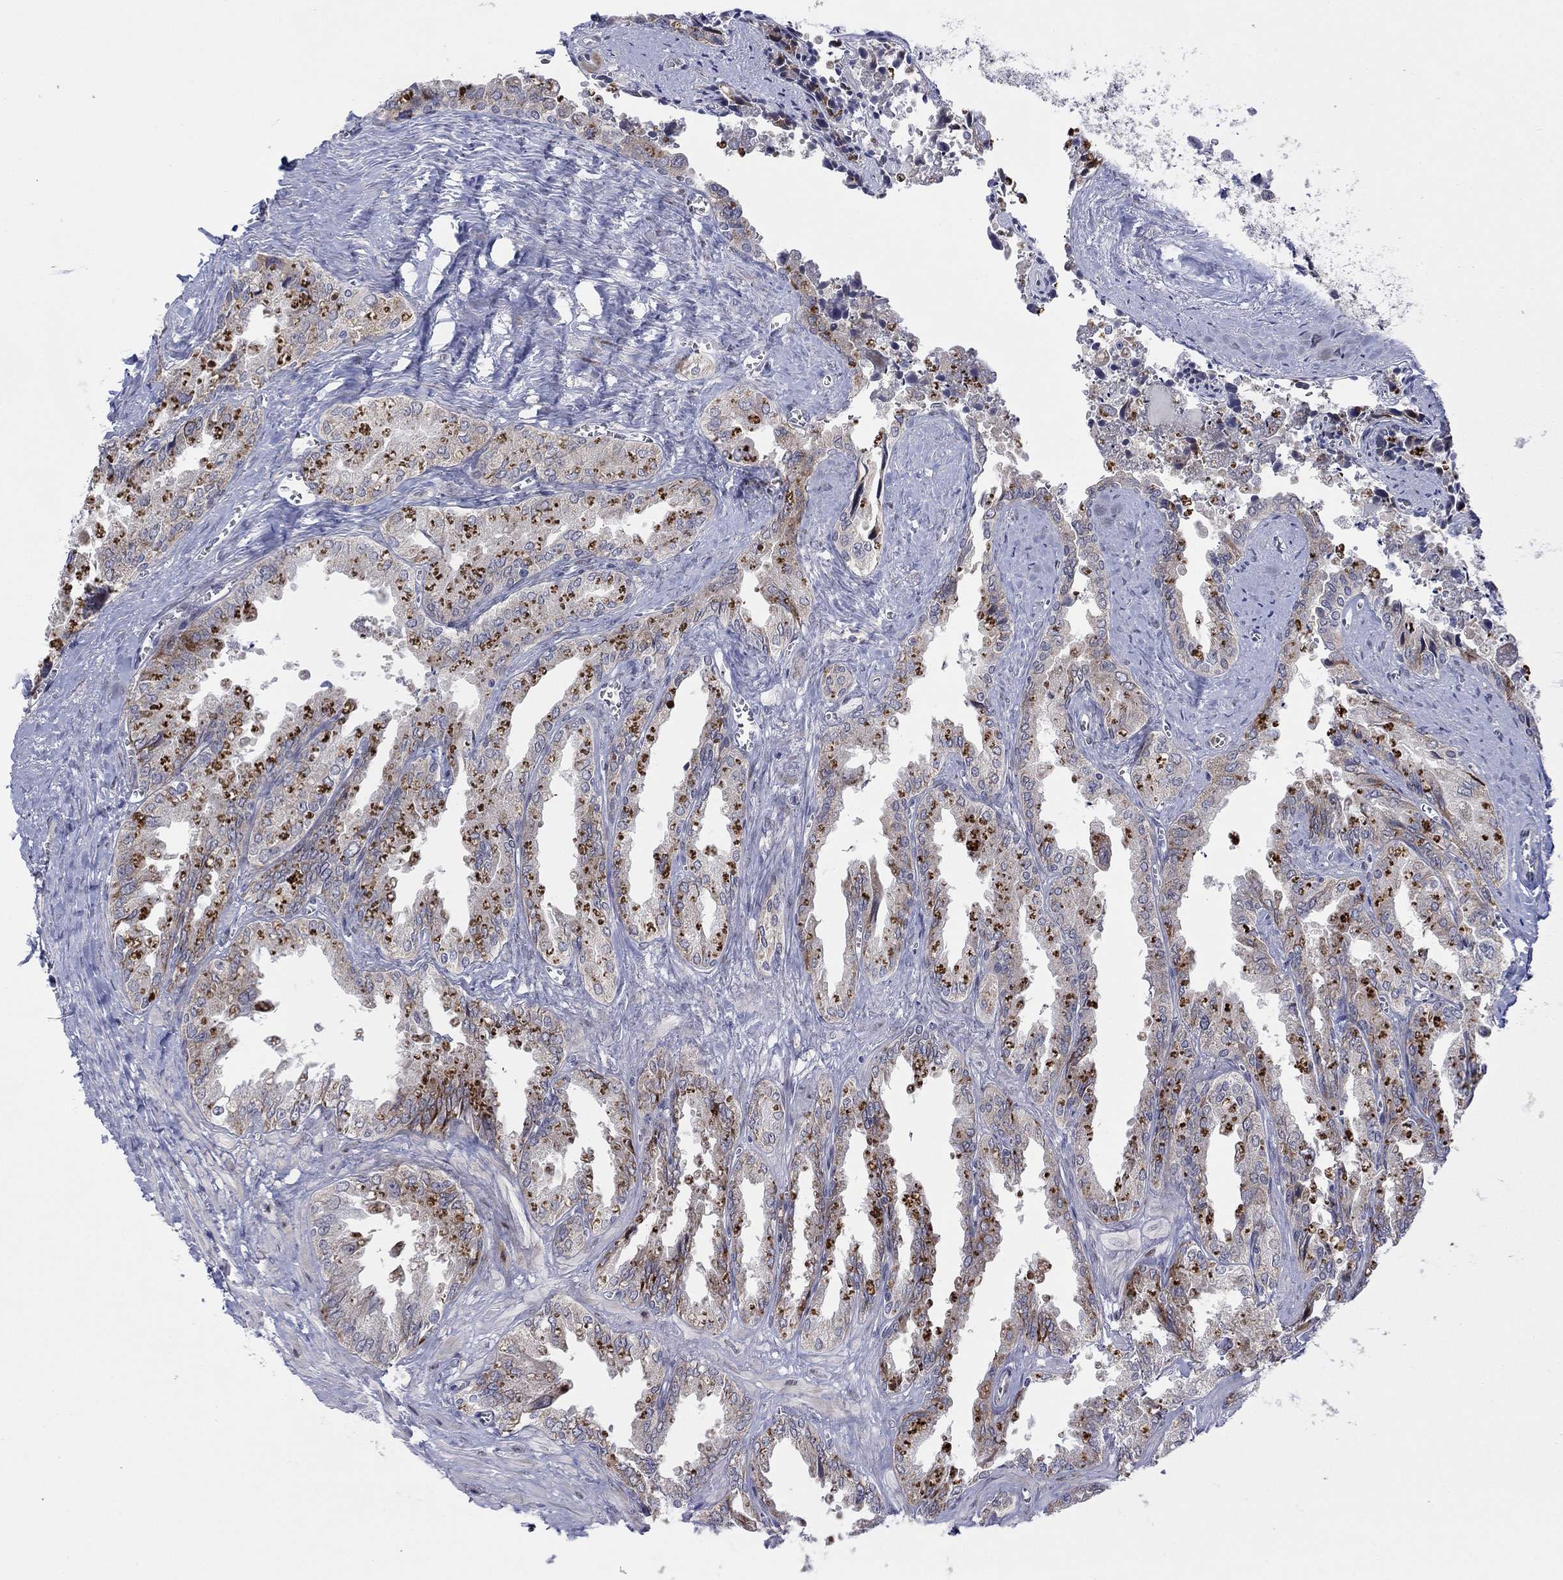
{"staining": {"intensity": "negative", "quantity": "none", "location": "none"}, "tissue": "seminal vesicle", "cell_type": "Glandular cells", "image_type": "normal", "snomed": [{"axis": "morphology", "description": "Normal tissue, NOS"}, {"axis": "topography", "description": "Seminal veicle"}], "caption": "IHC photomicrograph of unremarkable seminal vesicle: seminal vesicle stained with DAB (3,3'-diaminobenzidine) demonstrates no significant protein positivity in glandular cells.", "gene": "TTC21B", "patient": {"sex": "male", "age": 67}}